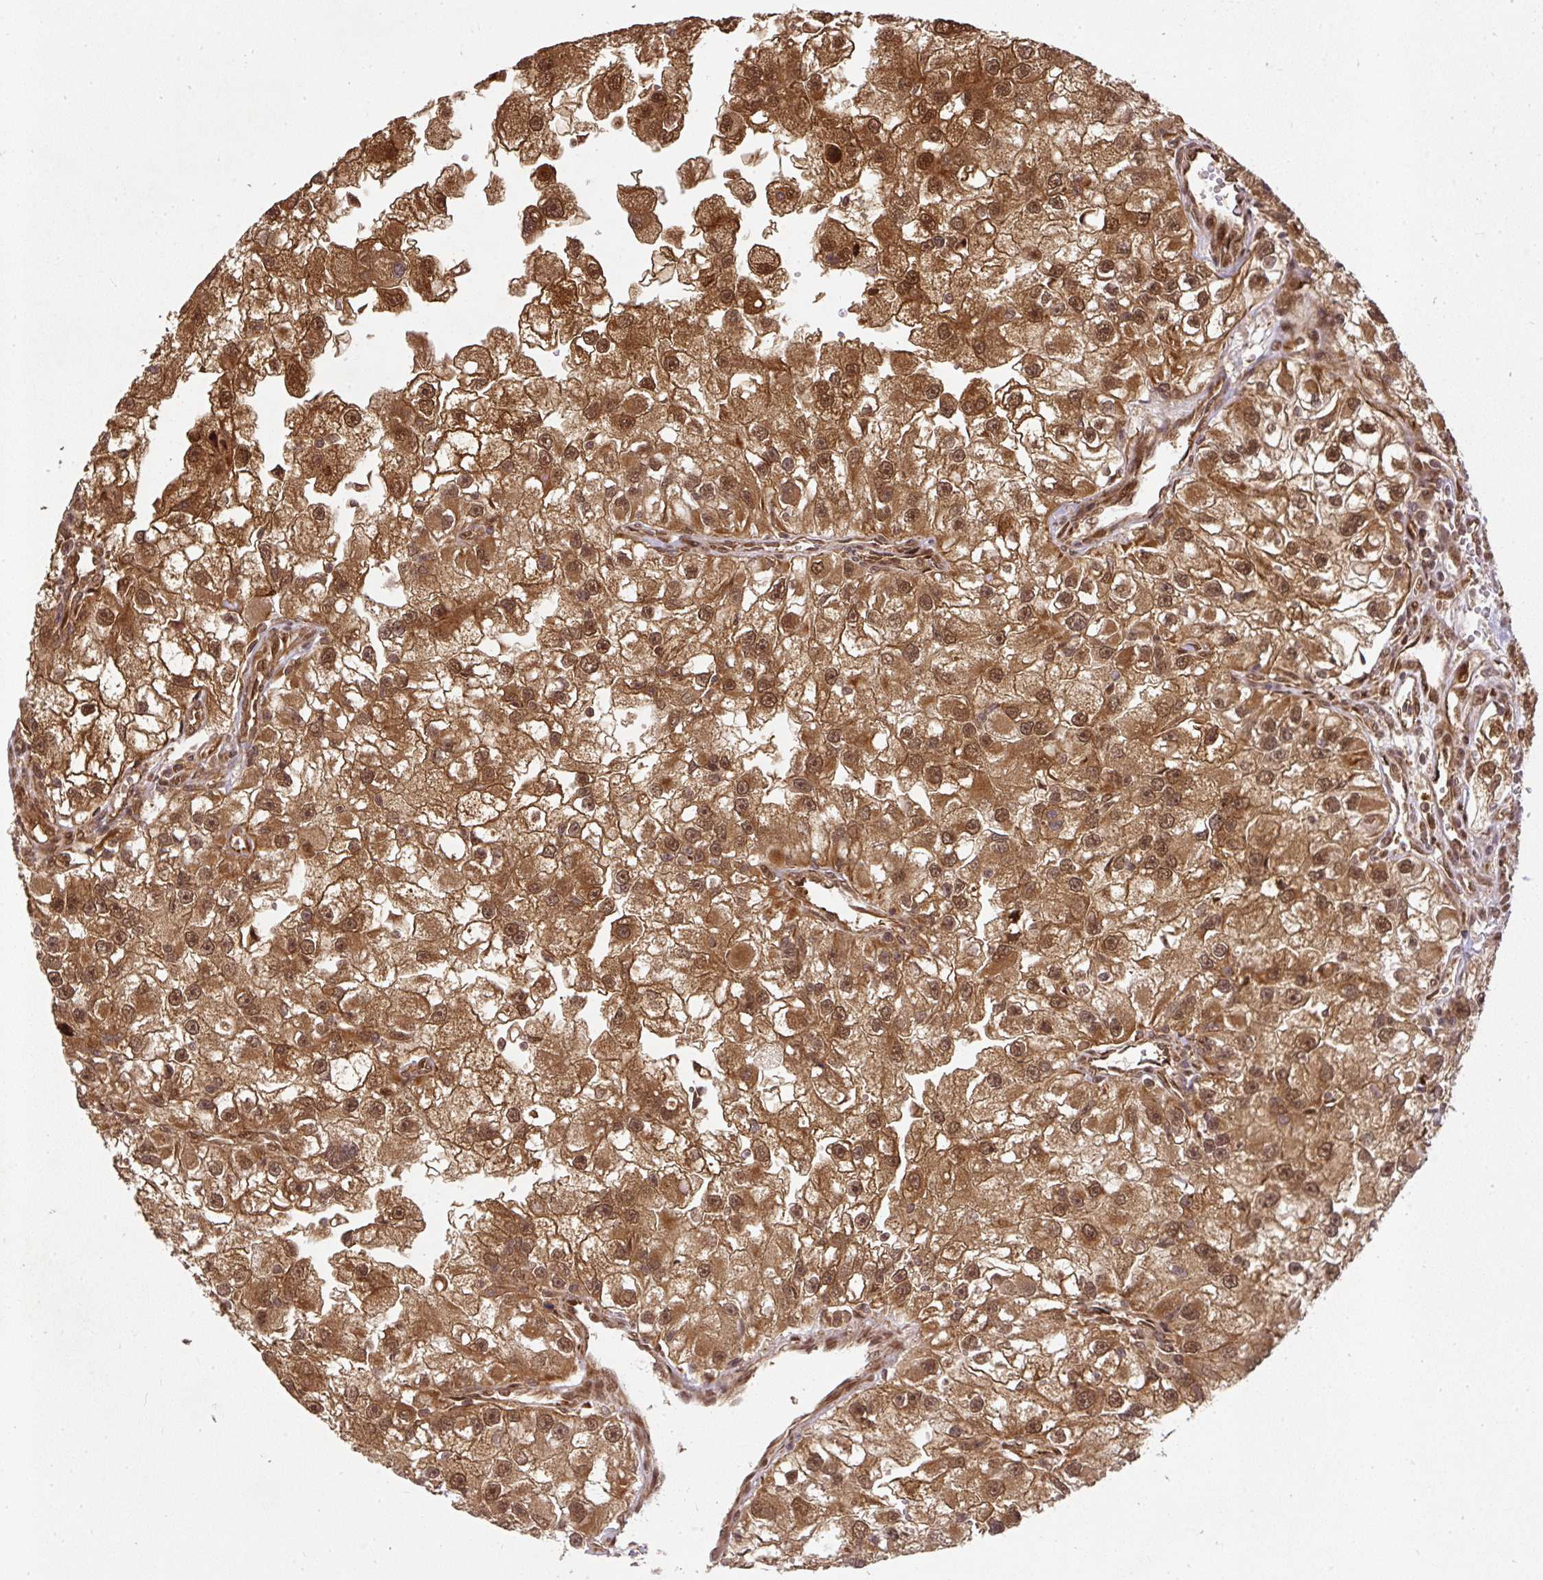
{"staining": {"intensity": "strong", "quantity": ">75%", "location": "cytoplasmic/membranous,nuclear"}, "tissue": "renal cancer", "cell_type": "Tumor cells", "image_type": "cancer", "snomed": [{"axis": "morphology", "description": "Adenocarcinoma, NOS"}, {"axis": "topography", "description": "Kidney"}], "caption": "Renal cancer (adenocarcinoma) stained with a protein marker exhibits strong staining in tumor cells.", "gene": "PSMD1", "patient": {"sex": "male", "age": 63}}